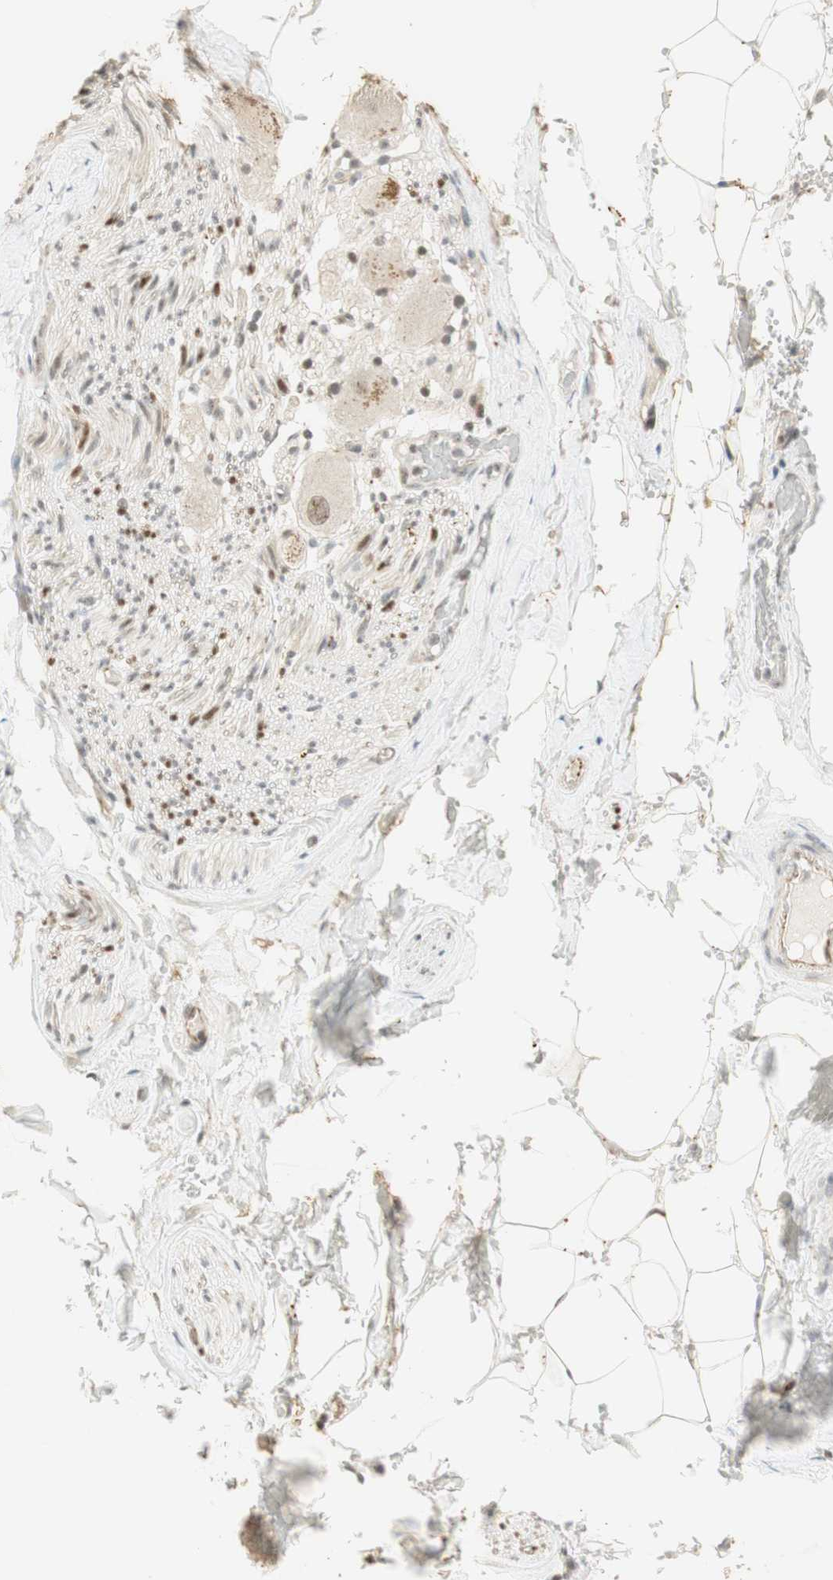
{"staining": {"intensity": "moderate", "quantity": ">75%", "location": "nuclear"}, "tissue": "adipose tissue", "cell_type": "Adipocytes", "image_type": "normal", "snomed": [{"axis": "morphology", "description": "Normal tissue, NOS"}, {"axis": "topography", "description": "Peripheral nerve tissue"}], "caption": "Immunohistochemistry (IHC) (DAB (3,3'-diaminobenzidine)) staining of benign adipose tissue demonstrates moderate nuclear protein positivity in about >75% of adipocytes.", "gene": "IRF1", "patient": {"sex": "male", "age": 70}}